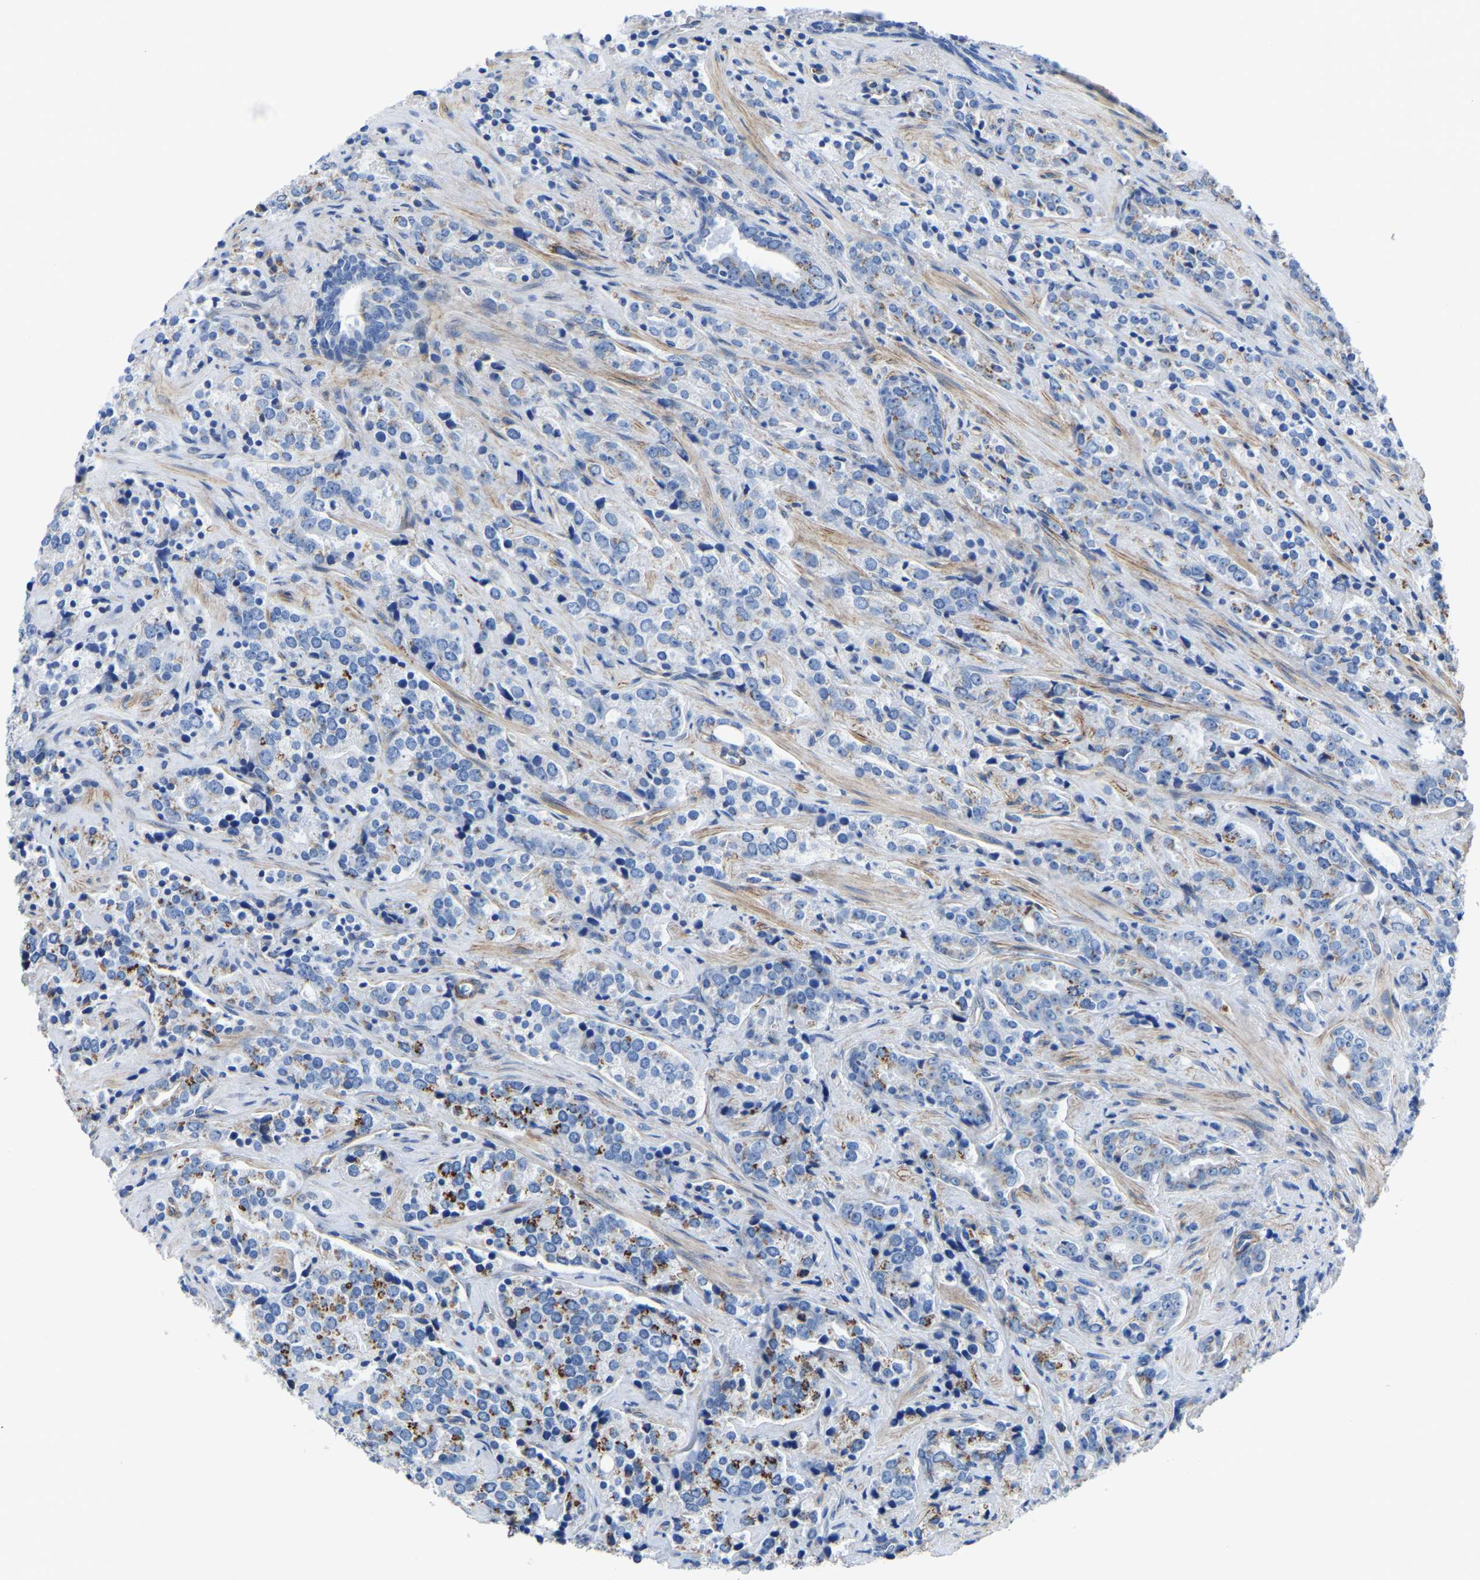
{"staining": {"intensity": "moderate", "quantity": "25%-75%", "location": "cytoplasmic/membranous"}, "tissue": "prostate cancer", "cell_type": "Tumor cells", "image_type": "cancer", "snomed": [{"axis": "morphology", "description": "Adenocarcinoma, High grade"}, {"axis": "topography", "description": "Prostate"}], "caption": "A histopathology image of prostate high-grade adenocarcinoma stained for a protein reveals moderate cytoplasmic/membranous brown staining in tumor cells.", "gene": "SLC45A3", "patient": {"sex": "male", "age": 71}}